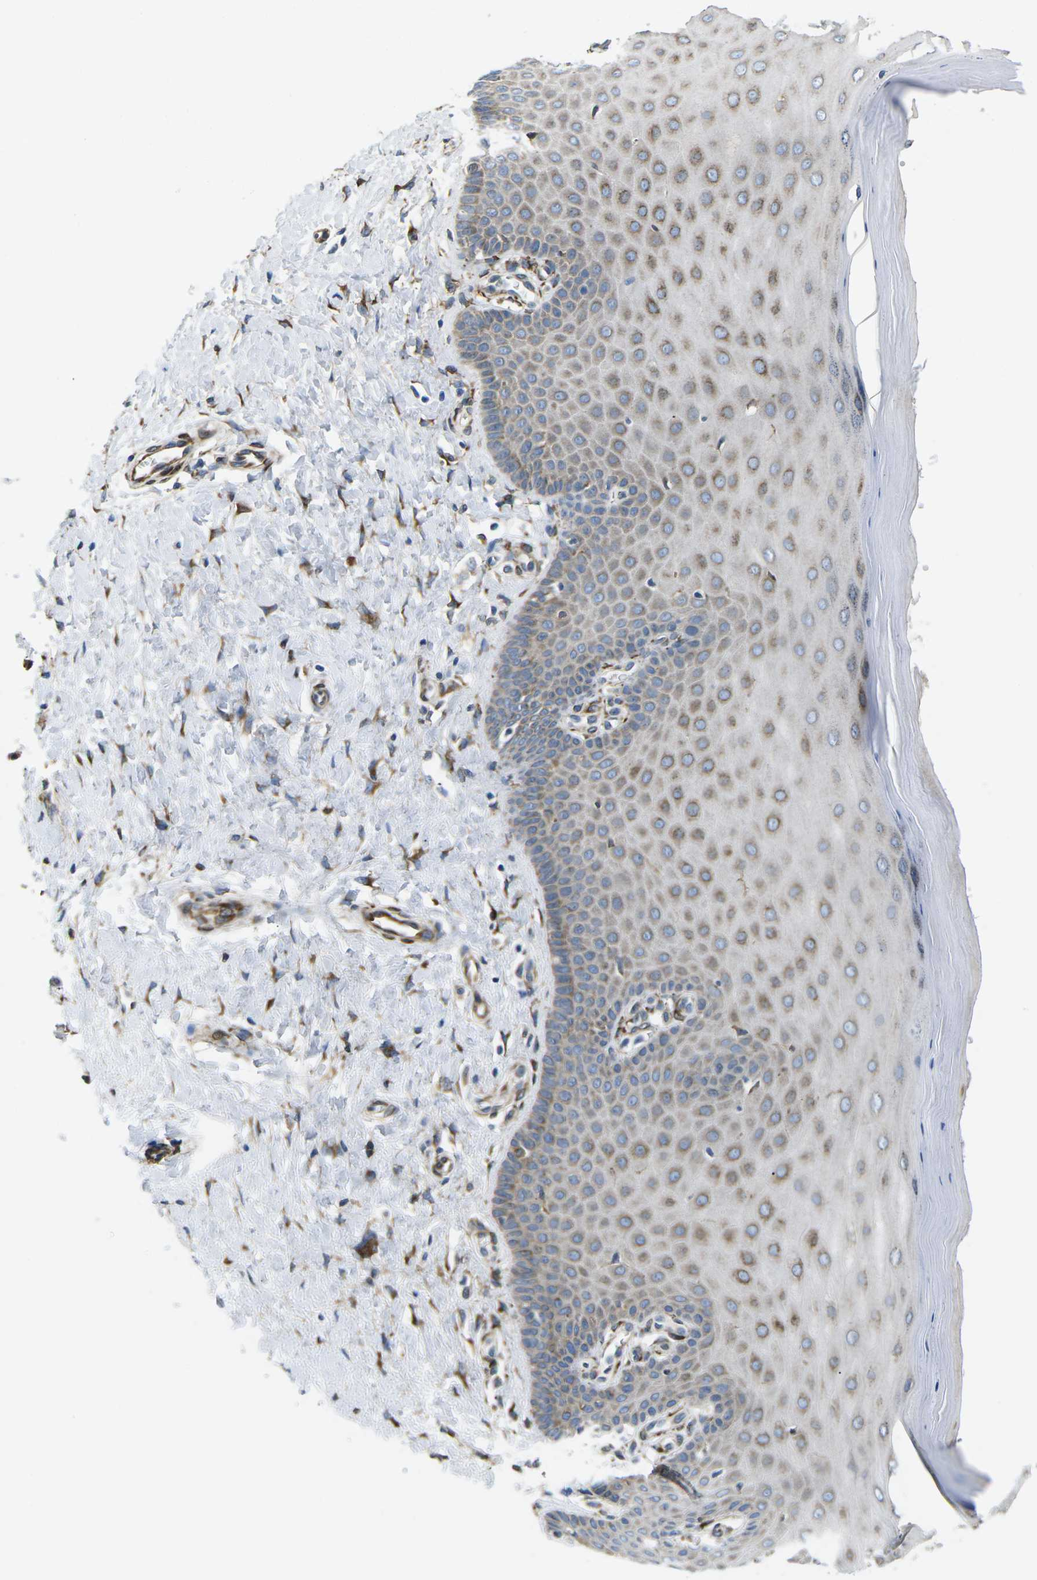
{"staining": {"intensity": "moderate", "quantity": "25%-75%", "location": "cytoplasmic/membranous"}, "tissue": "cervix", "cell_type": "Glandular cells", "image_type": "normal", "snomed": [{"axis": "morphology", "description": "Normal tissue, NOS"}, {"axis": "topography", "description": "Cervix"}], "caption": "Protein staining of normal cervix exhibits moderate cytoplasmic/membranous positivity in about 25%-75% of glandular cells.", "gene": "PDZD8", "patient": {"sex": "female", "age": 55}}